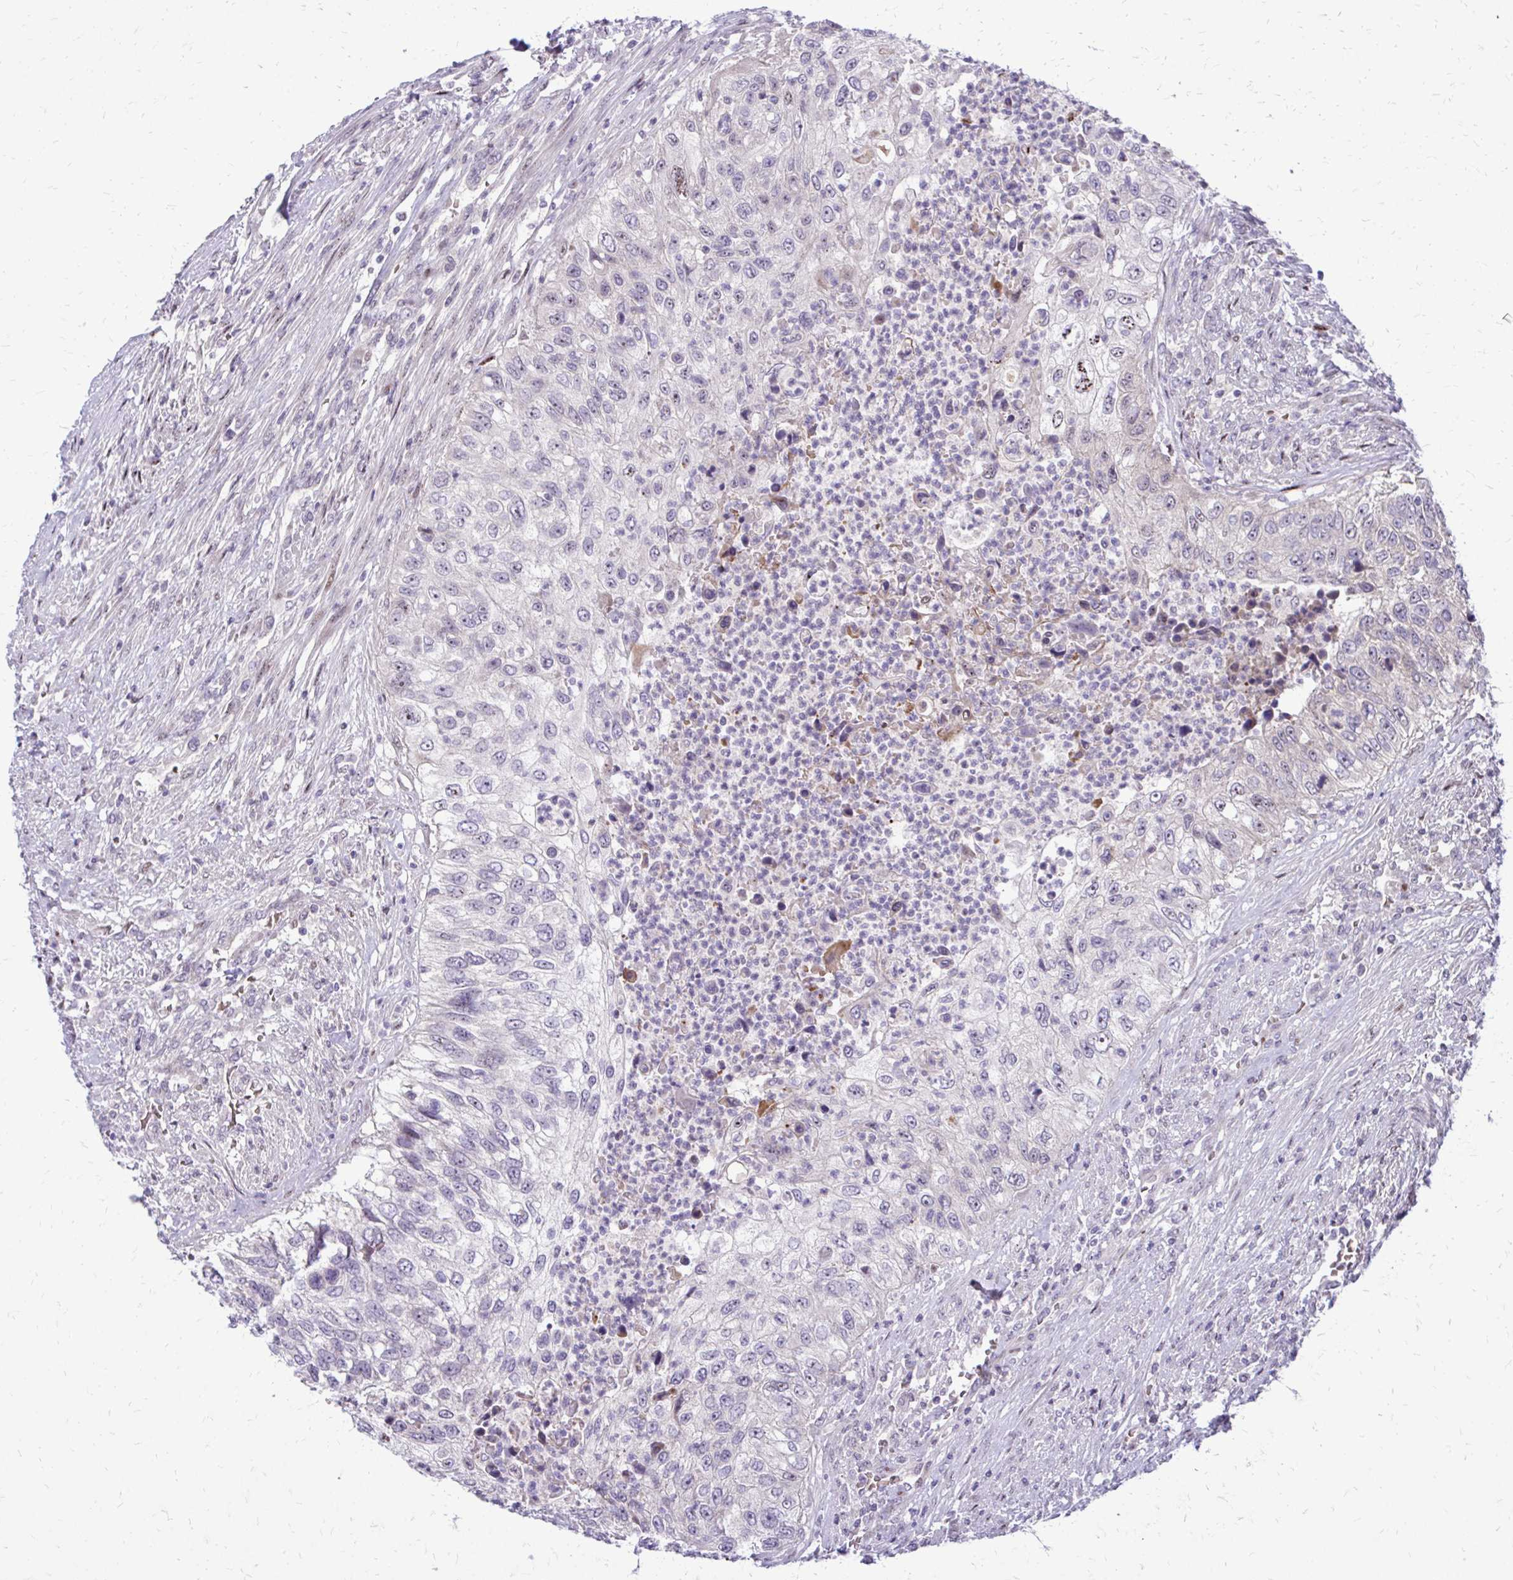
{"staining": {"intensity": "negative", "quantity": "none", "location": "none"}, "tissue": "urothelial cancer", "cell_type": "Tumor cells", "image_type": "cancer", "snomed": [{"axis": "morphology", "description": "Urothelial carcinoma, High grade"}, {"axis": "topography", "description": "Urinary bladder"}], "caption": "This is a photomicrograph of immunohistochemistry staining of urothelial carcinoma (high-grade), which shows no expression in tumor cells.", "gene": "PPDPFL", "patient": {"sex": "female", "age": 60}}